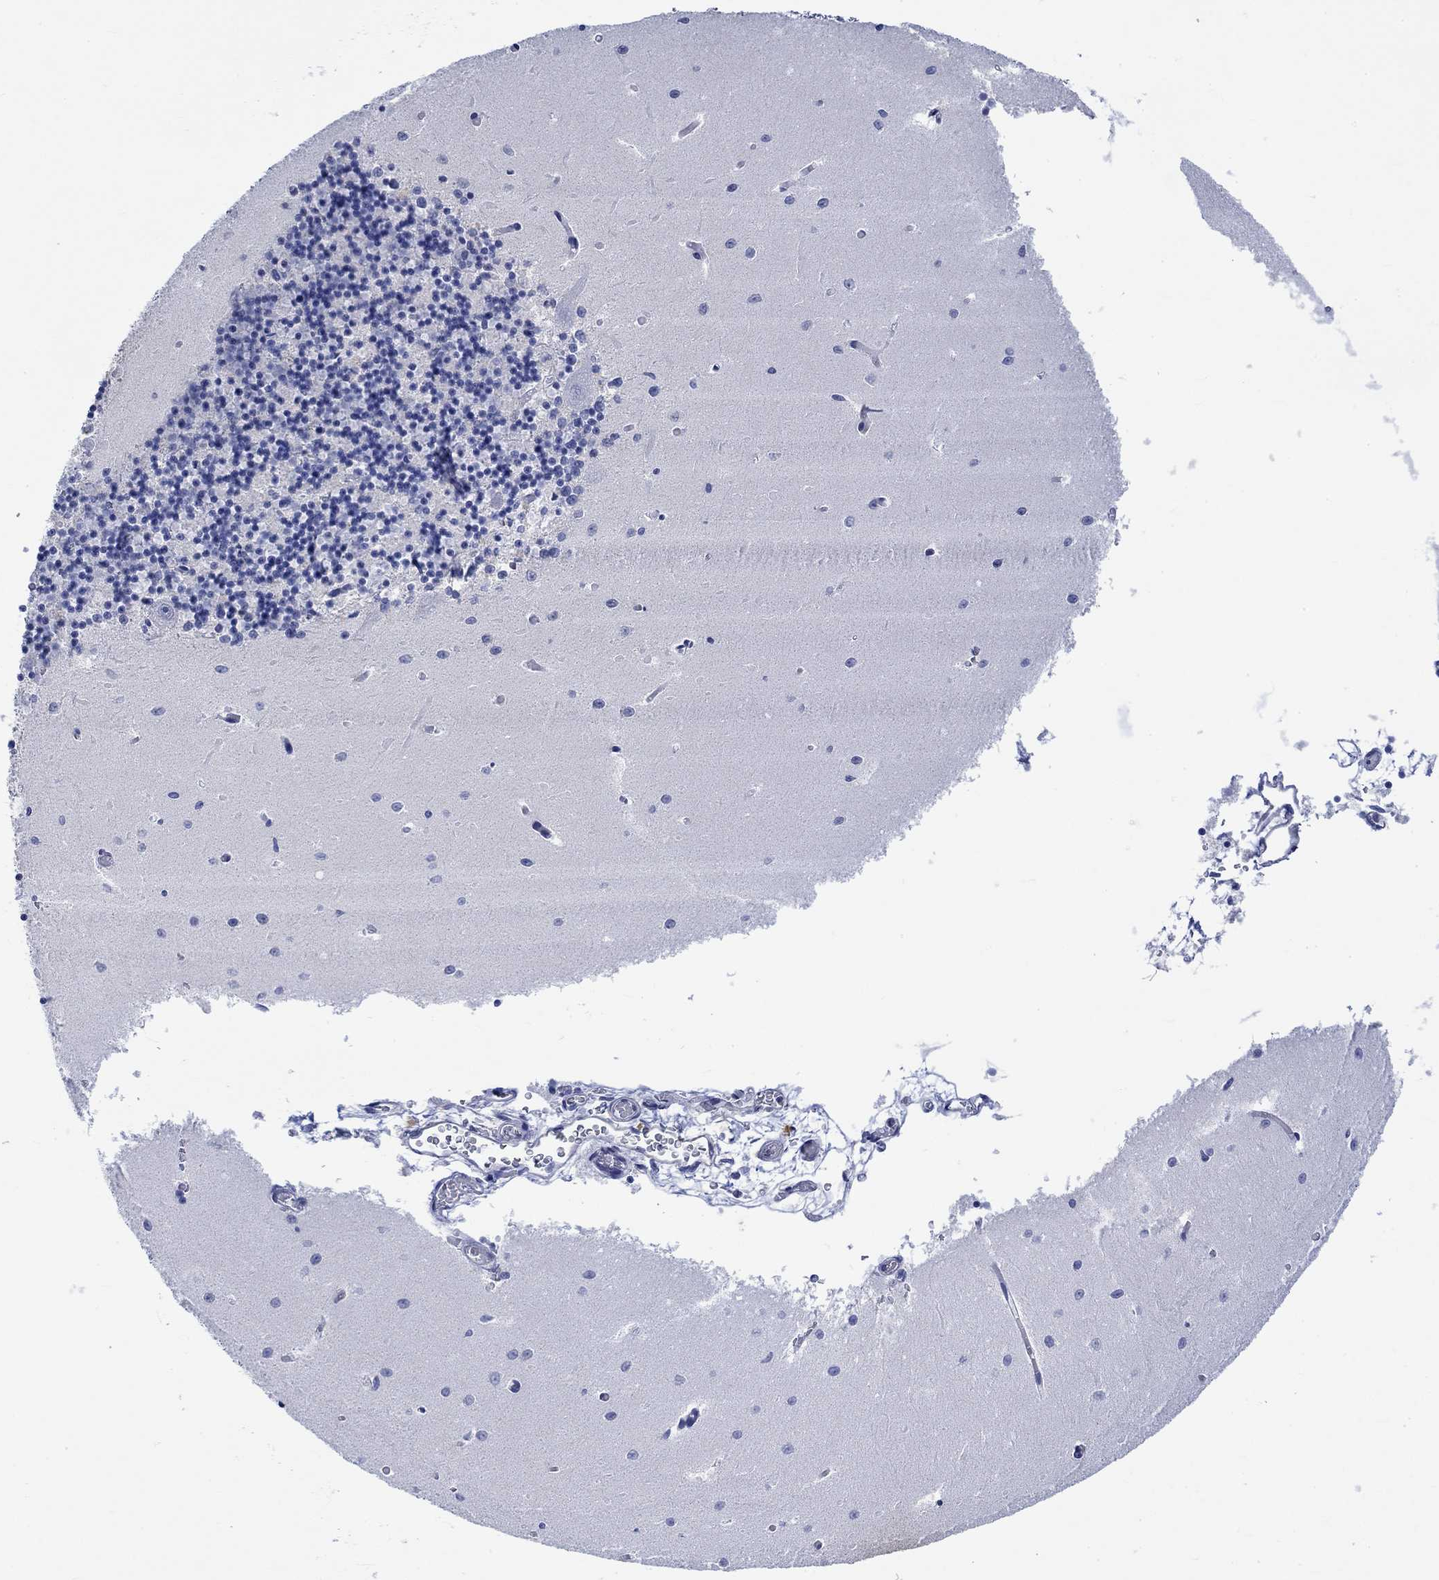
{"staining": {"intensity": "negative", "quantity": "none", "location": "none"}, "tissue": "cerebellum", "cell_type": "Cells in granular layer", "image_type": "normal", "snomed": [{"axis": "morphology", "description": "Normal tissue, NOS"}, {"axis": "topography", "description": "Cerebellum"}], "caption": "This is a photomicrograph of immunohistochemistry (IHC) staining of unremarkable cerebellum, which shows no positivity in cells in granular layer. (DAB immunohistochemistry, high magnification).", "gene": "AGRP", "patient": {"sex": "female", "age": 64}}